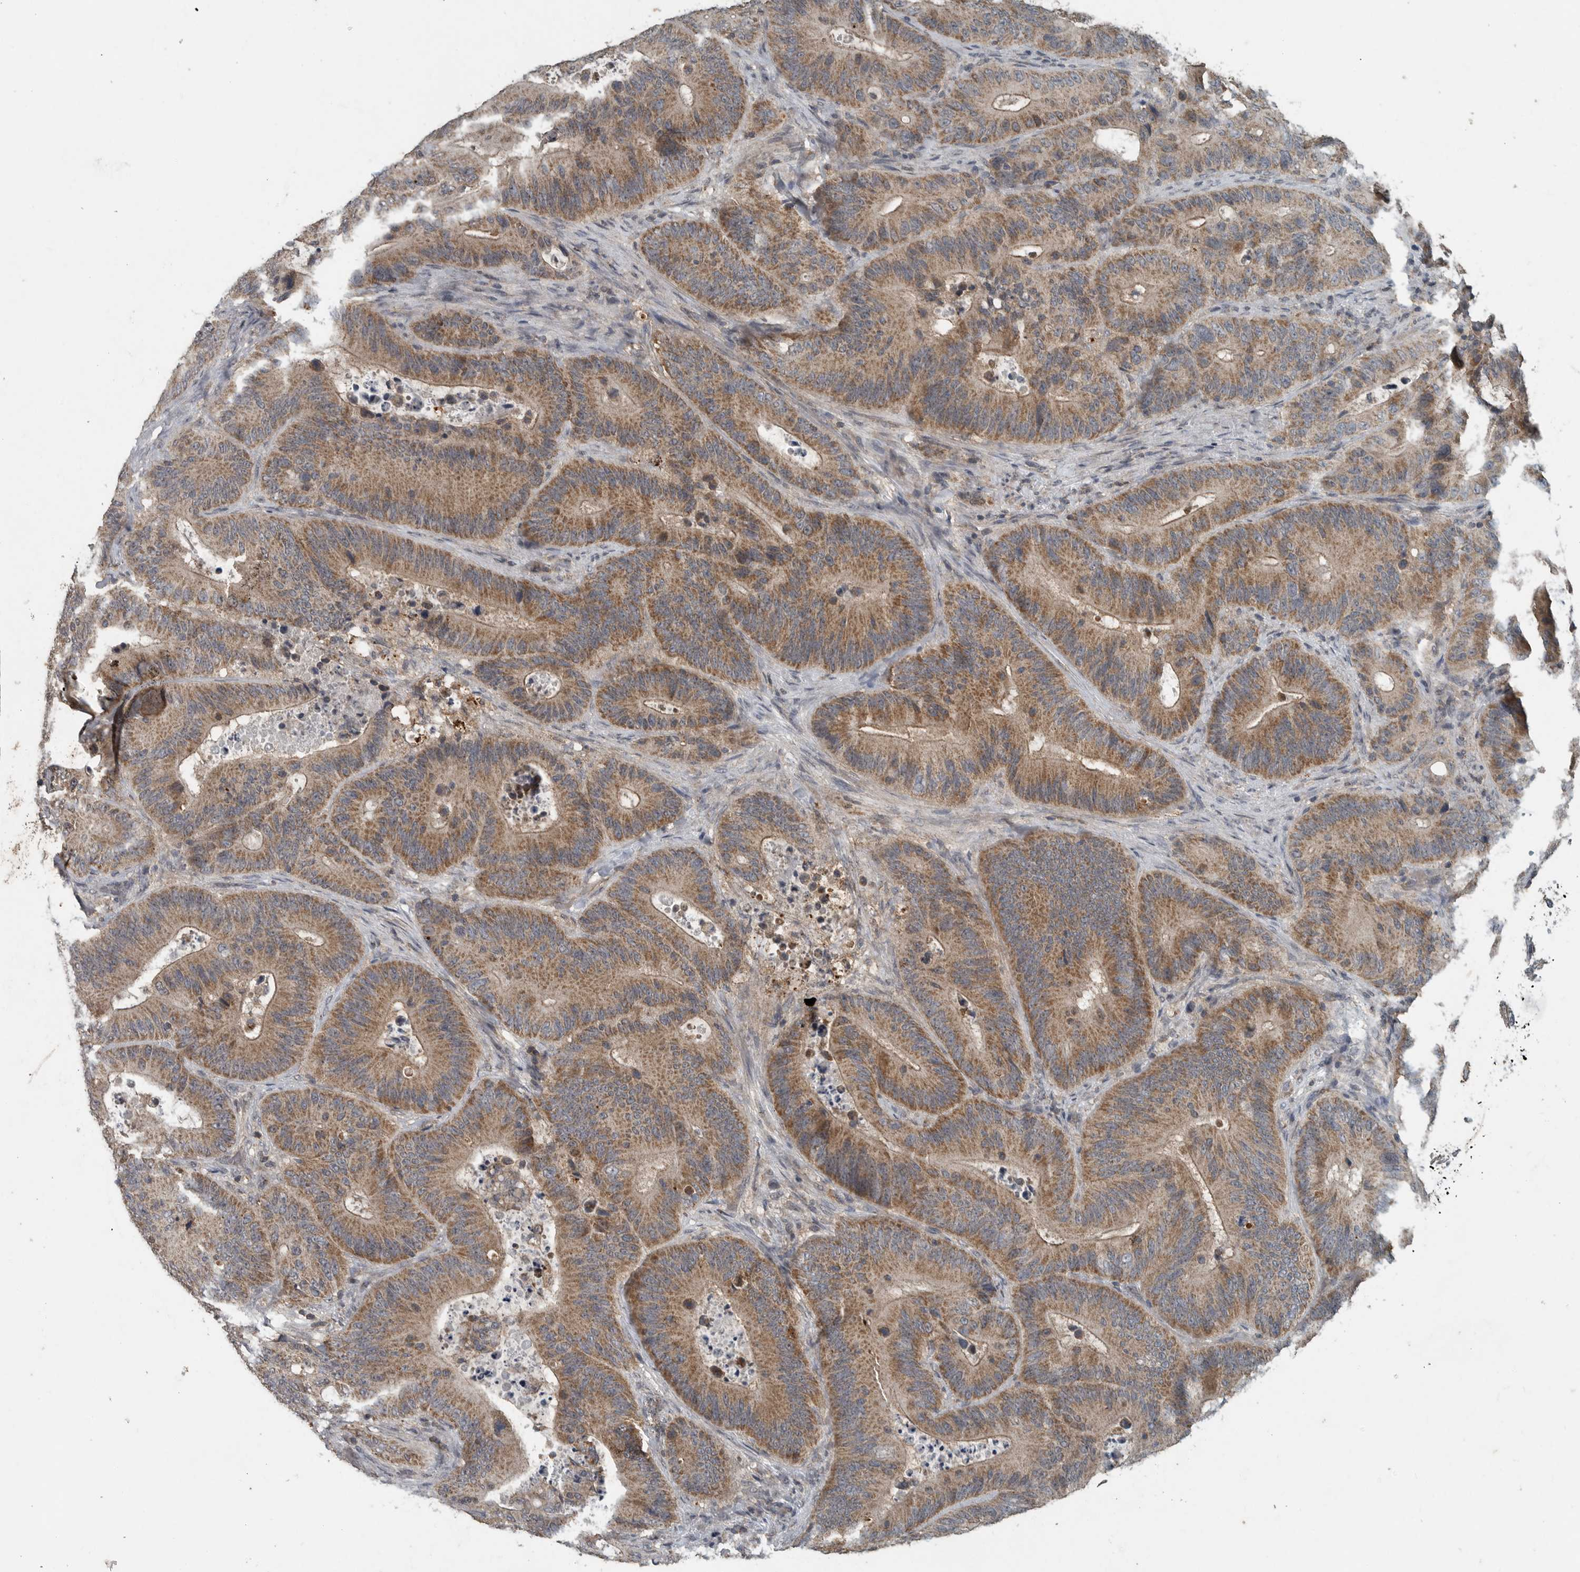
{"staining": {"intensity": "moderate", "quantity": ">75%", "location": "cytoplasmic/membranous"}, "tissue": "colorectal cancer", "cell_type": "Tumor cells", "image_type": "cancer", "snomed": [{"axis": "morphology", "description": "Adenocarcinoma, NOS"}, {"axis": "topography", "description": "Colon"}], "caption": "Human colorectal adenocarcinoma stained with a protein marker demonstrates moderate staining in tumor cells.", "gene": "IL6ST", "patient": {"sex": "male", "age": 83}}